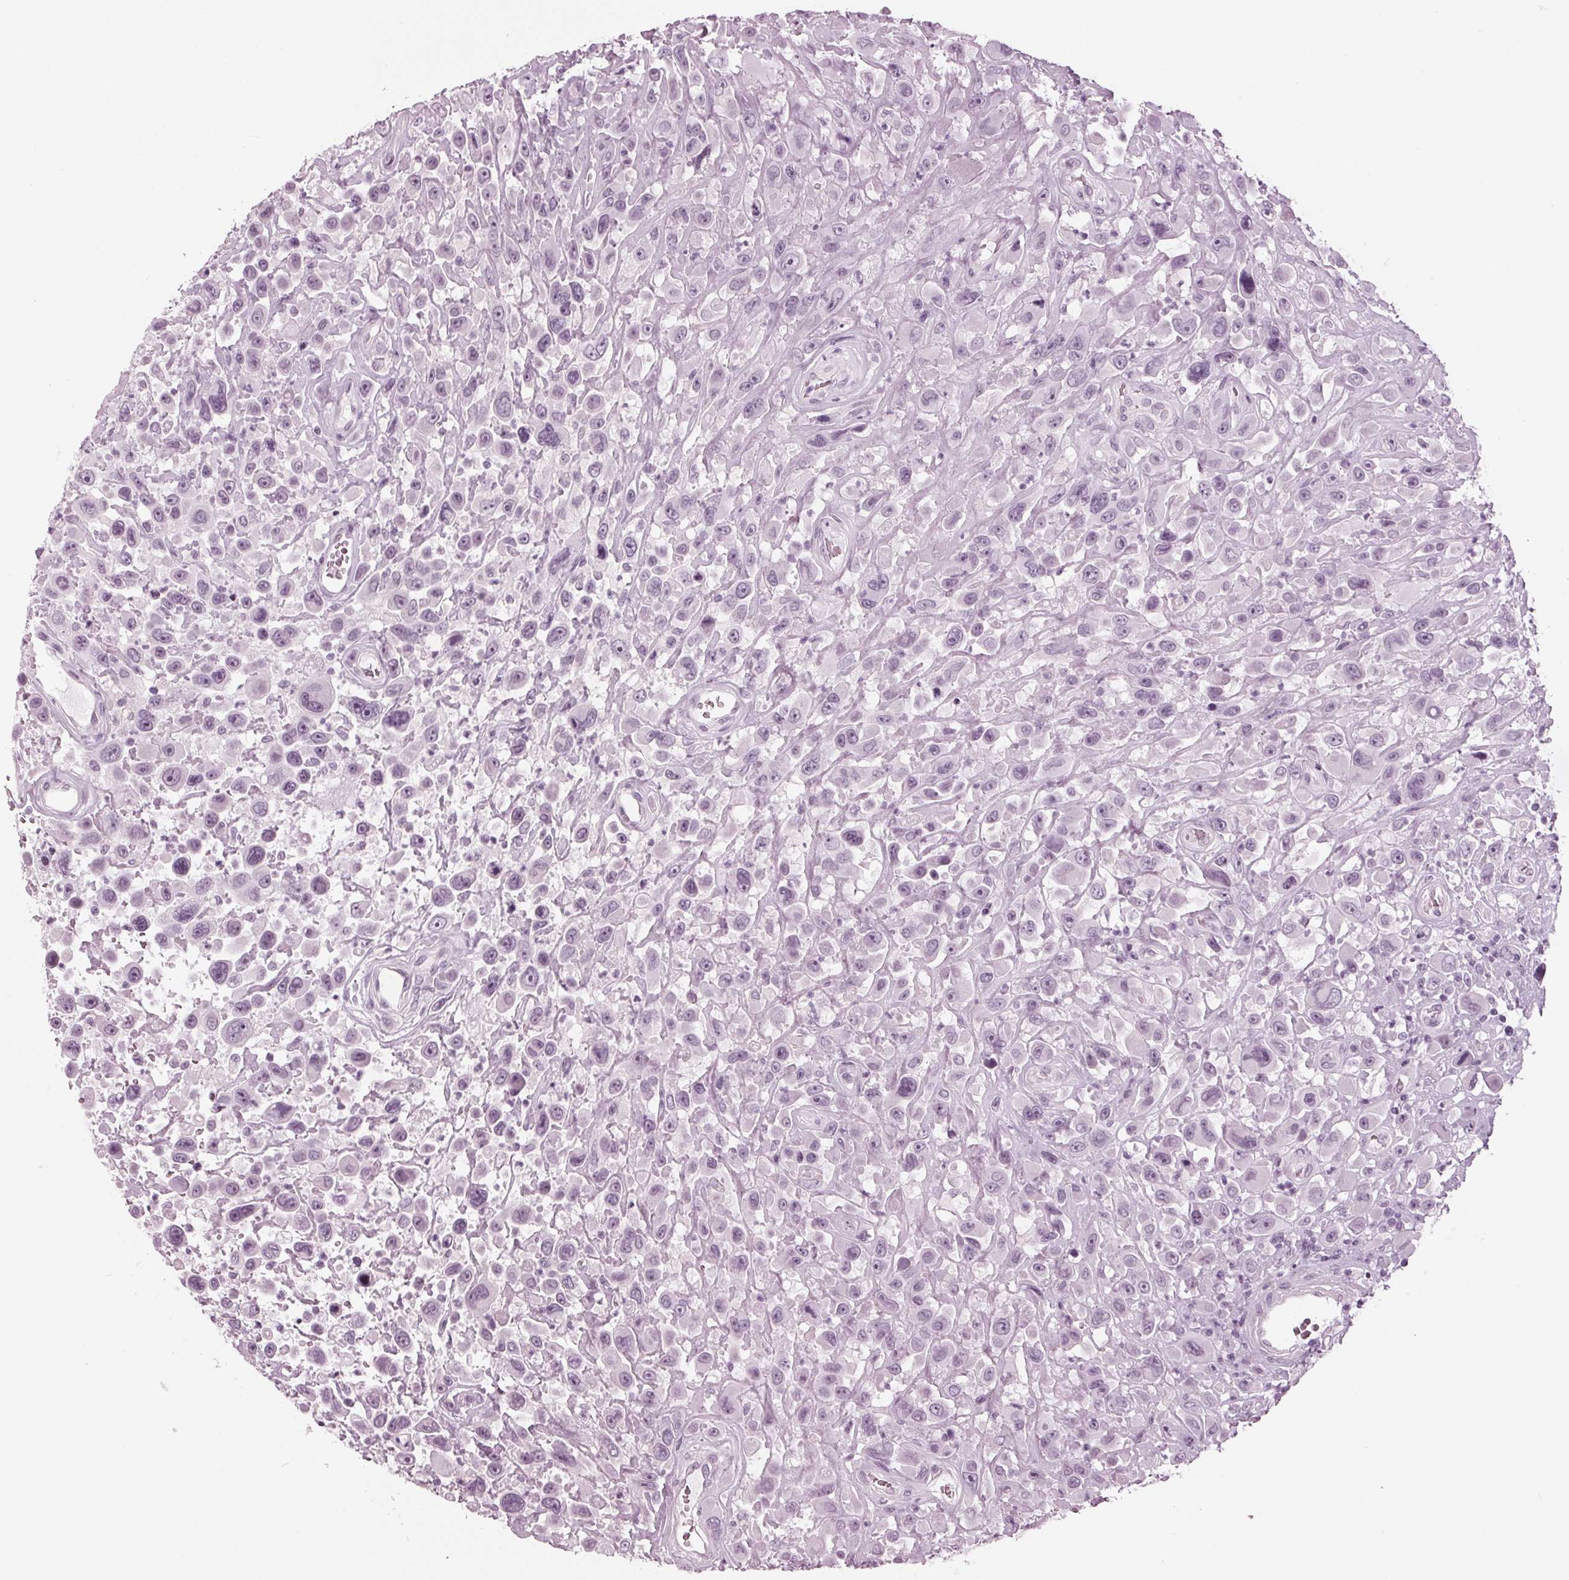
{"staining": {"intensity": "negative", "quantity": "none", "location": "none"}, "tissue": "urothelial cancer", "cell_type": "Tumor cells", "image_type": "cancer", "snomed": [{"axis": "morphology", "description": "Urothelial carcinoma, High grade"}, {"axis": "topography", "description": "Urinary bladder"}], "caption": "High-grade urothelial carcinoma stained for a protein using immunohistochemistry exhibits no staining tumor cells.", "gene": "KRT28", "patient": {"sex": "male", "age": 53}}